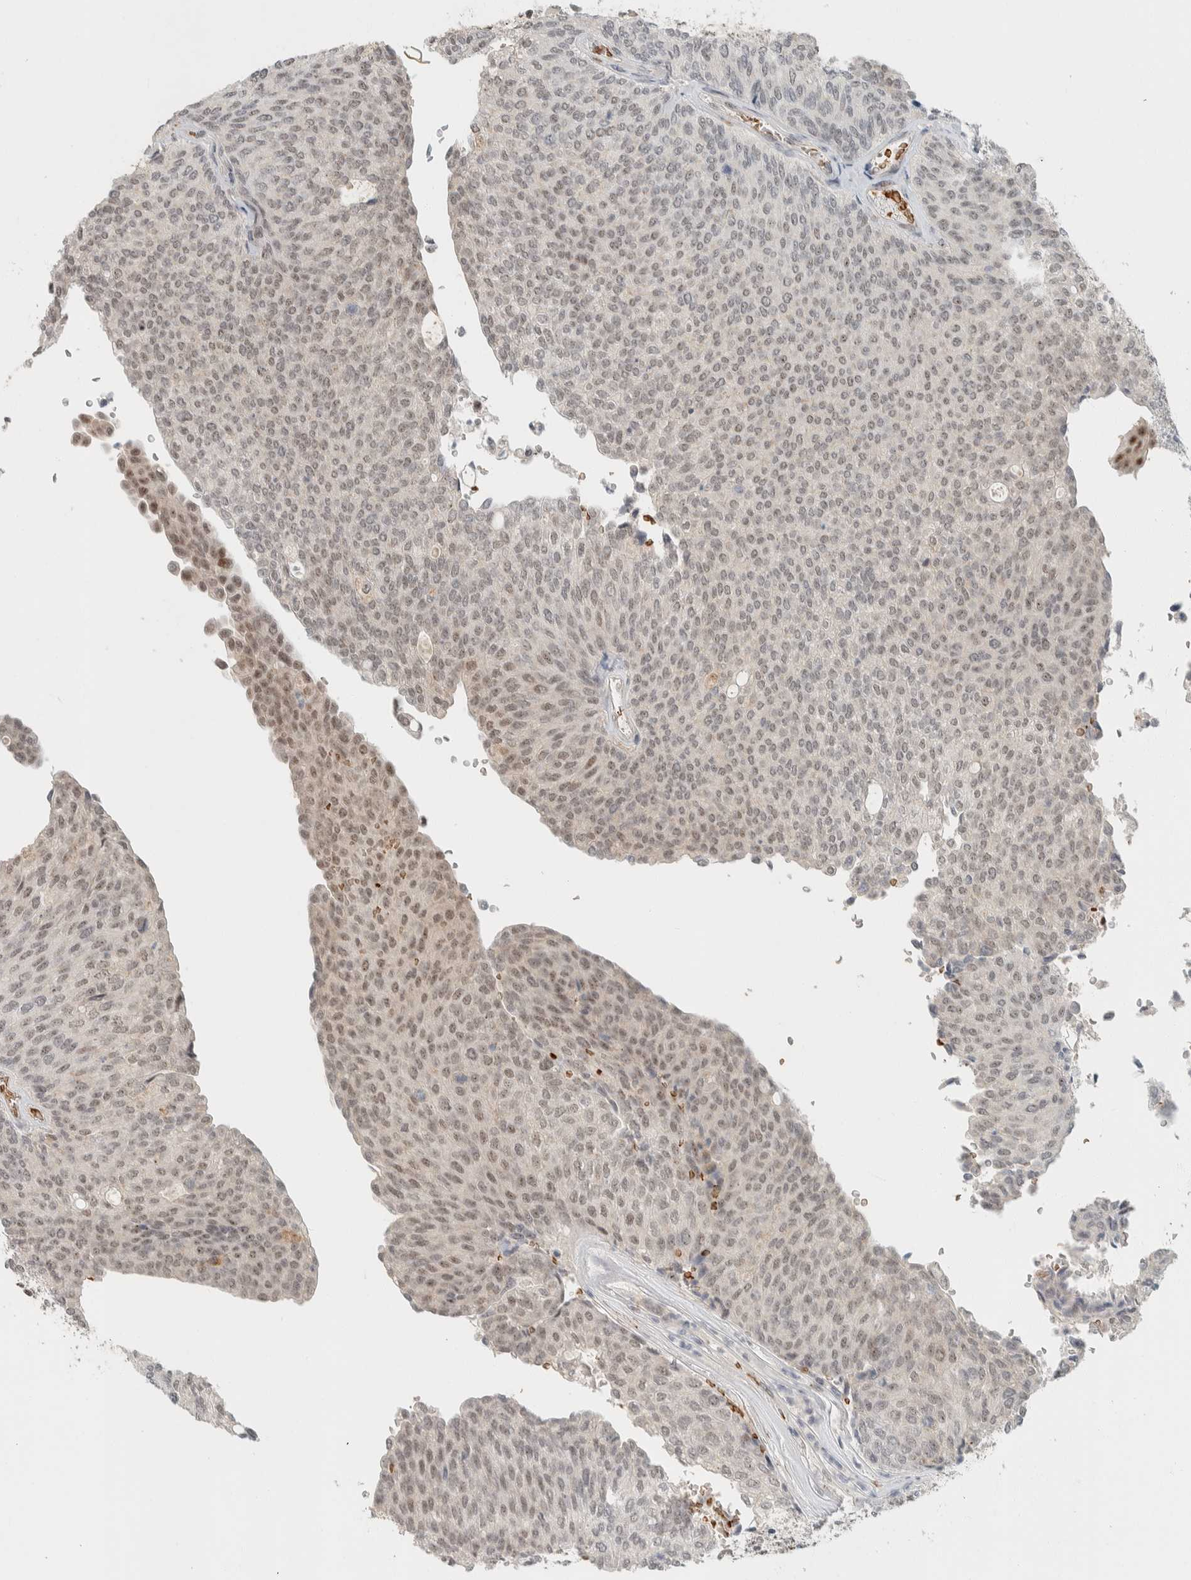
{"staining": {"intensity": "moderate", "quantity": "25%-75%", "location": "cytoplasmic/membranous,nuclear"}, "tissue": "urothelial cancer", "cell_type": "Tumor cells", "image_type": "cancer", "snomed": [{"axis": "morphology", "description": "Urothelial carcinoma, Low grade"}, {"axis": "topography", "description": "Urinary bladder"}], "caption": "Immunohistochemistry (IHC) micrograph of urothelial cancer stained for a protein (brown), which shows medium levels of moderate cytoplasmic/membranous and nuclear positivity in about 25%-75% of tumor cells.", "gene": "ZBTB2", "patient": {"sex": "female", "age": 79}}